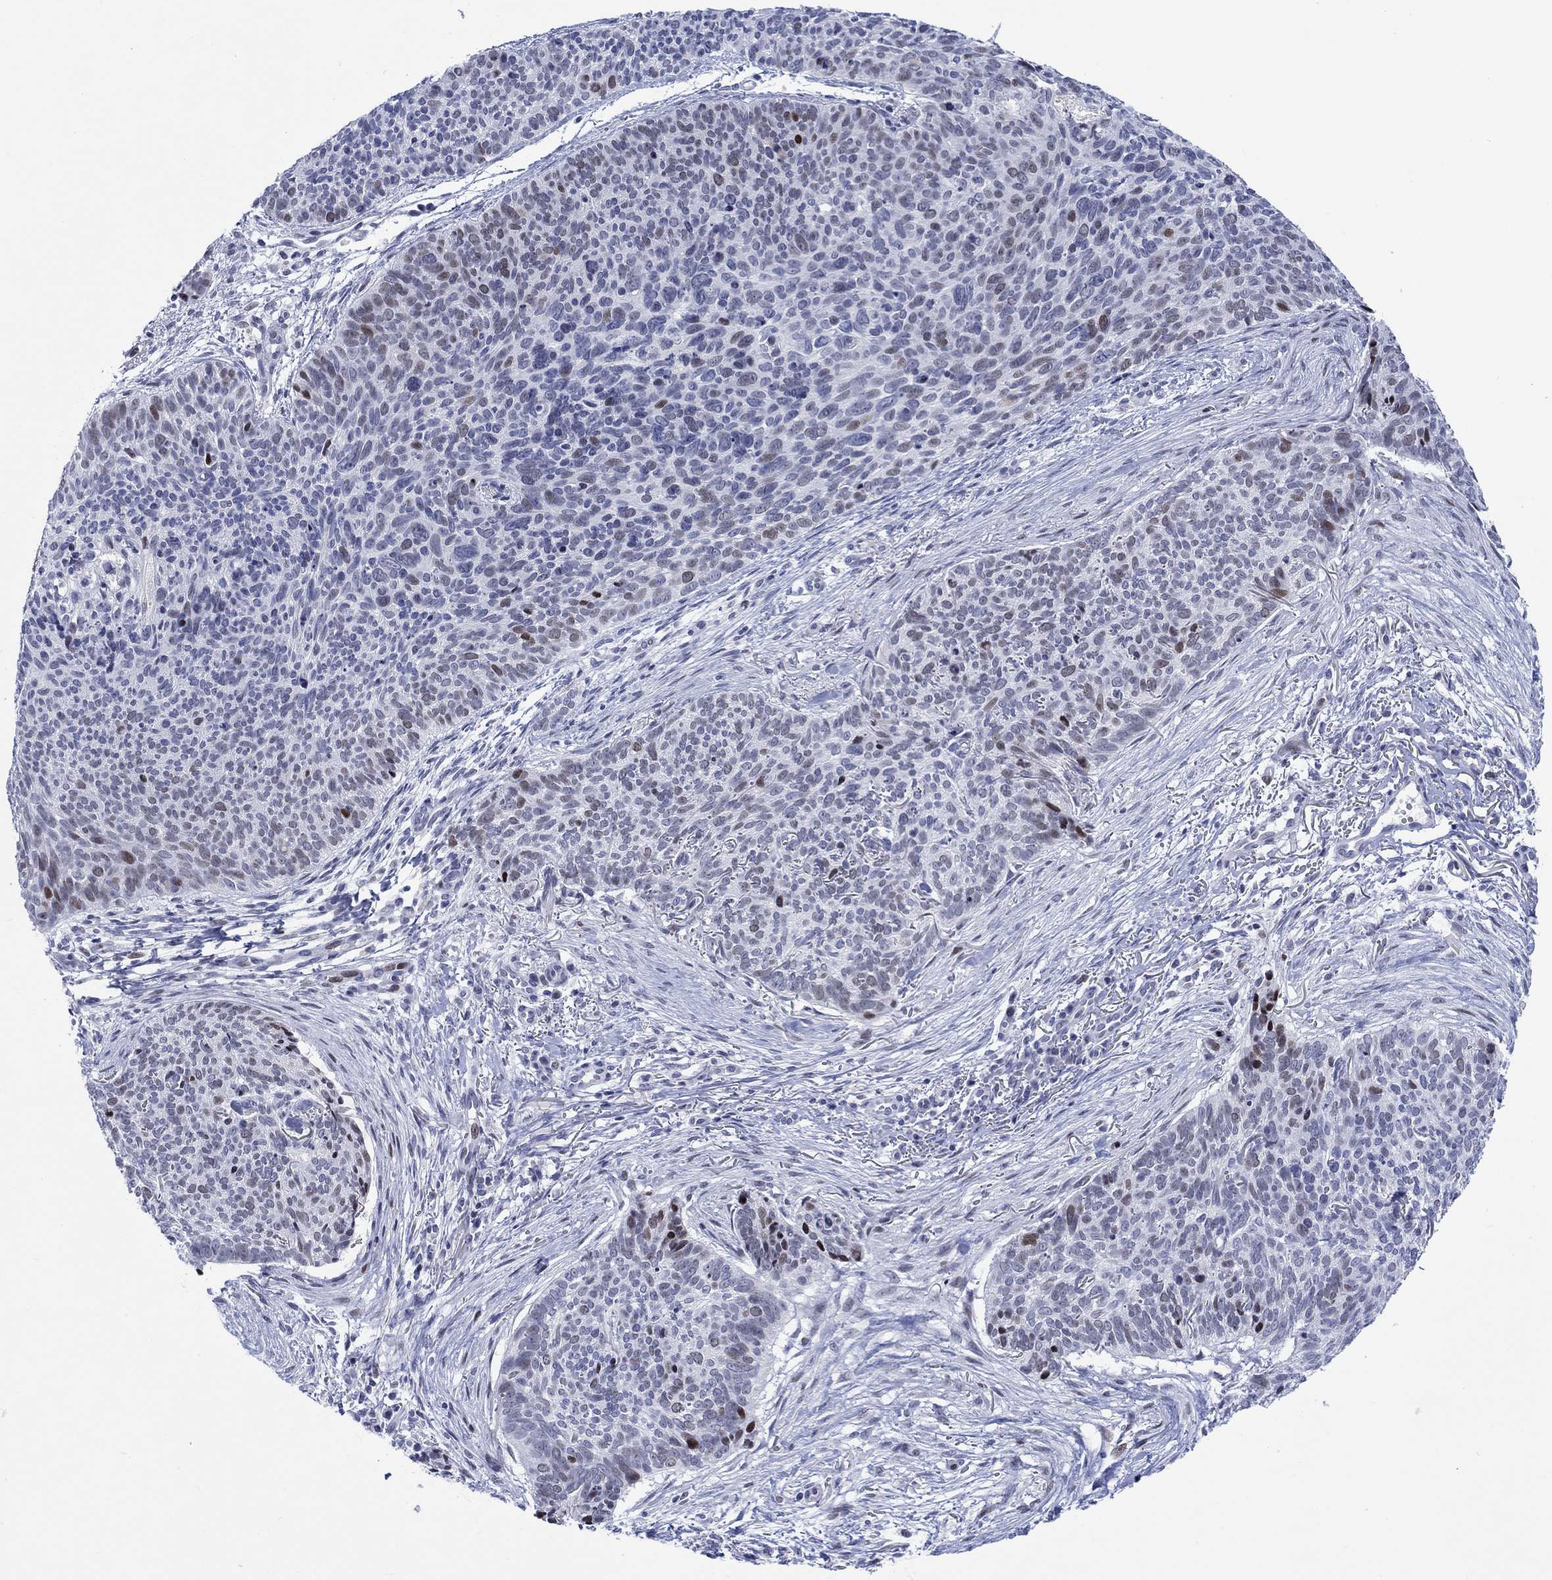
{"staining": {"intensity": "moderate", "quantity": "<25%", "location": "nuclear"}, "tissue": "skin cancer", "cell_type": "Tumor cells", "image_type": "cancer", "snomed": [{"axis": "morphology", "description": "Basal cell carcinoma"}, {"axis": "topography", "description": "Skin"}], "caption": "Skin cancer stained with a protein marker displays moderate staining in tumor cells.", "gene": "CDCA2", "patient": {"sex": "male", "age": 64}}